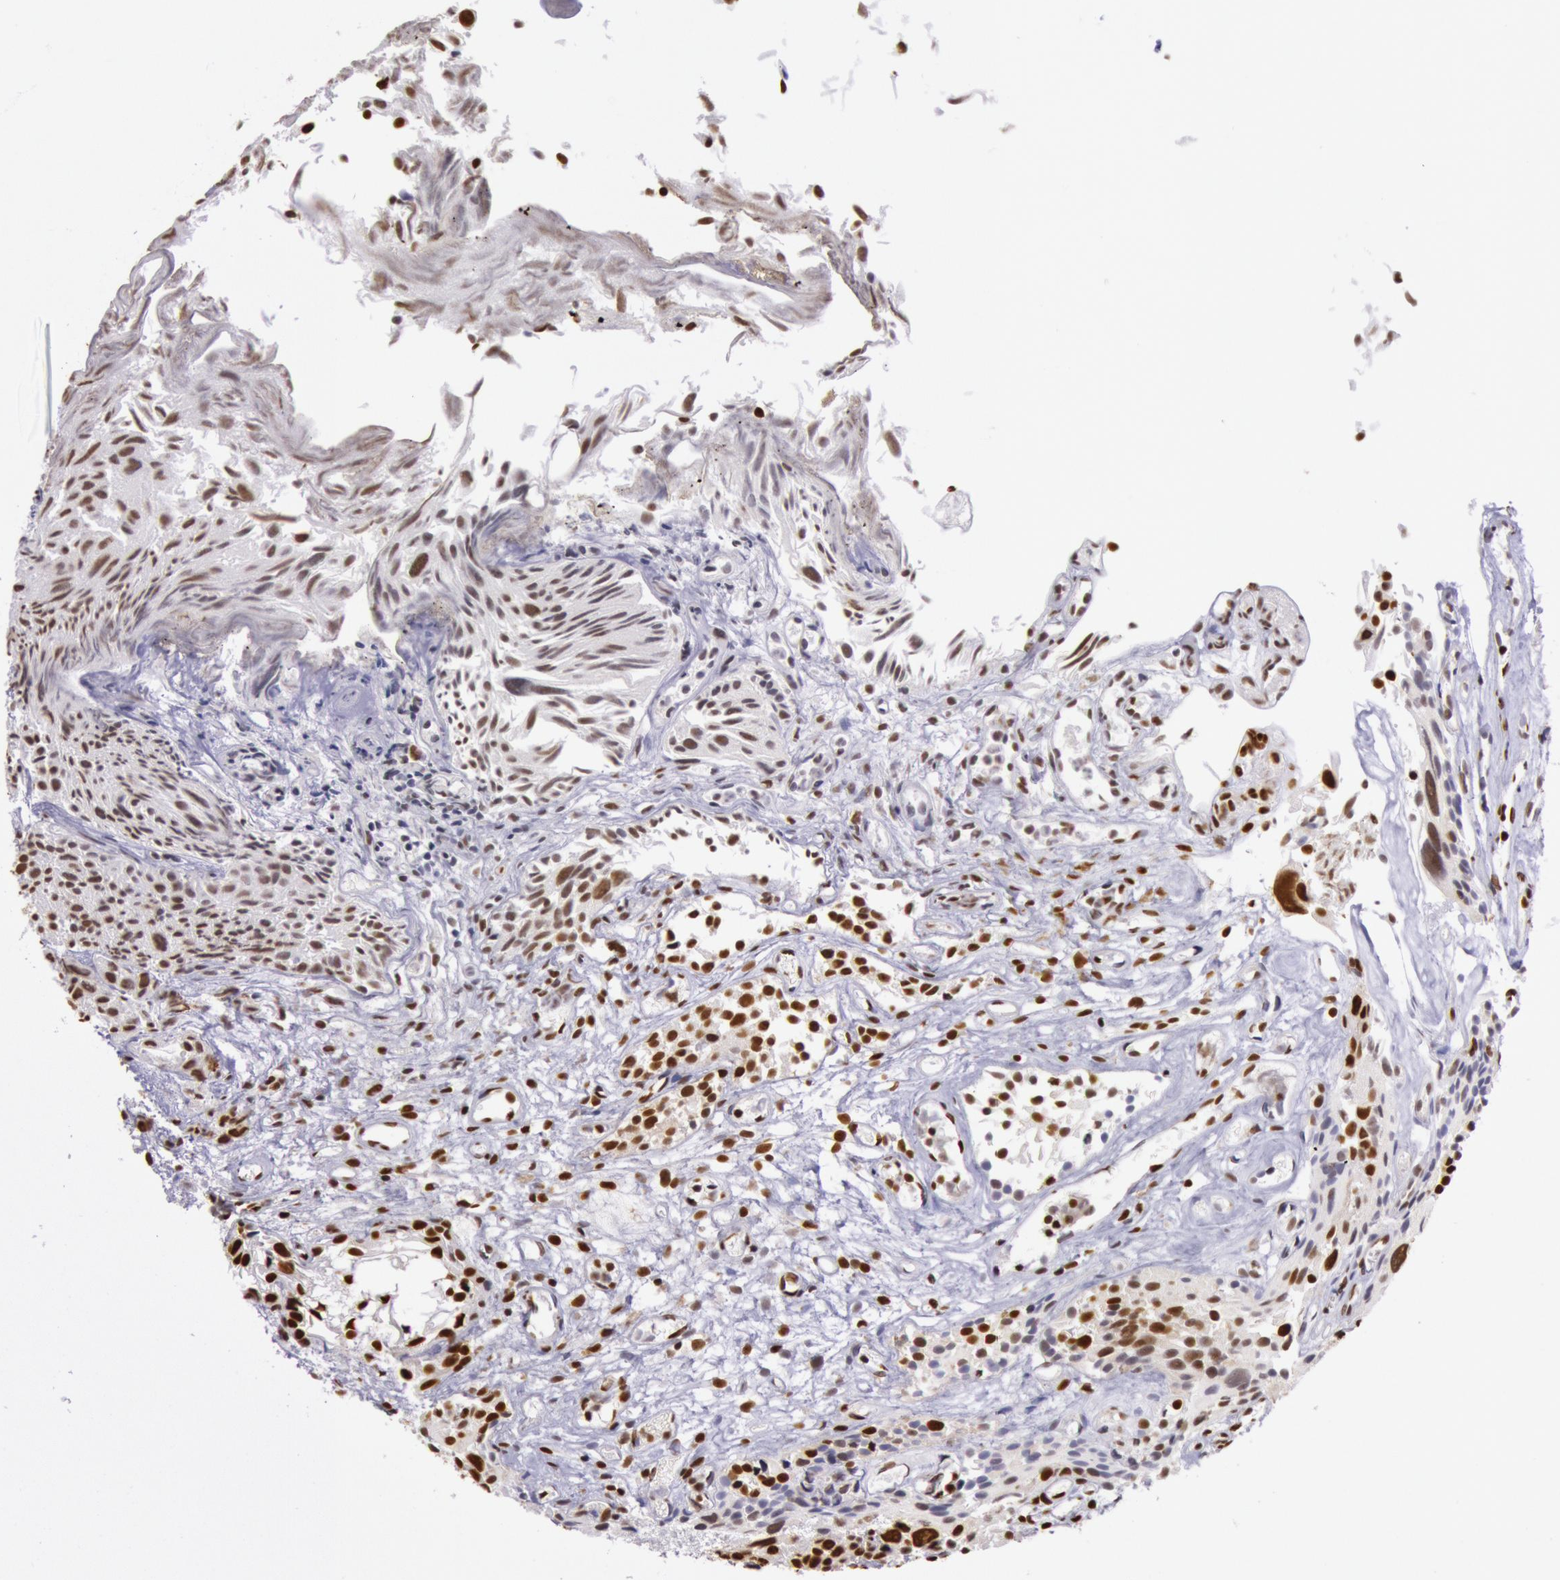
{"staining": {"intensity": "weak", "quantity": ">75%", "location": "nuclear"}, "tissue": "urothelial cancer", "cell_type": "Tumor cells", "image_type": "cancer", "snomed": [{"axis": "morphology", "description": "Urothelial carcinoma, High grade"}, {"axis": "topography", "description": "Urinary bladder"}], "caption": "Tumor cells reveal low levels of weak nuclear expression in about >75% of cells in urothelial cancer.", "gene": "HNRNPH2", "patient": {"sex": "female", "age": 78}}